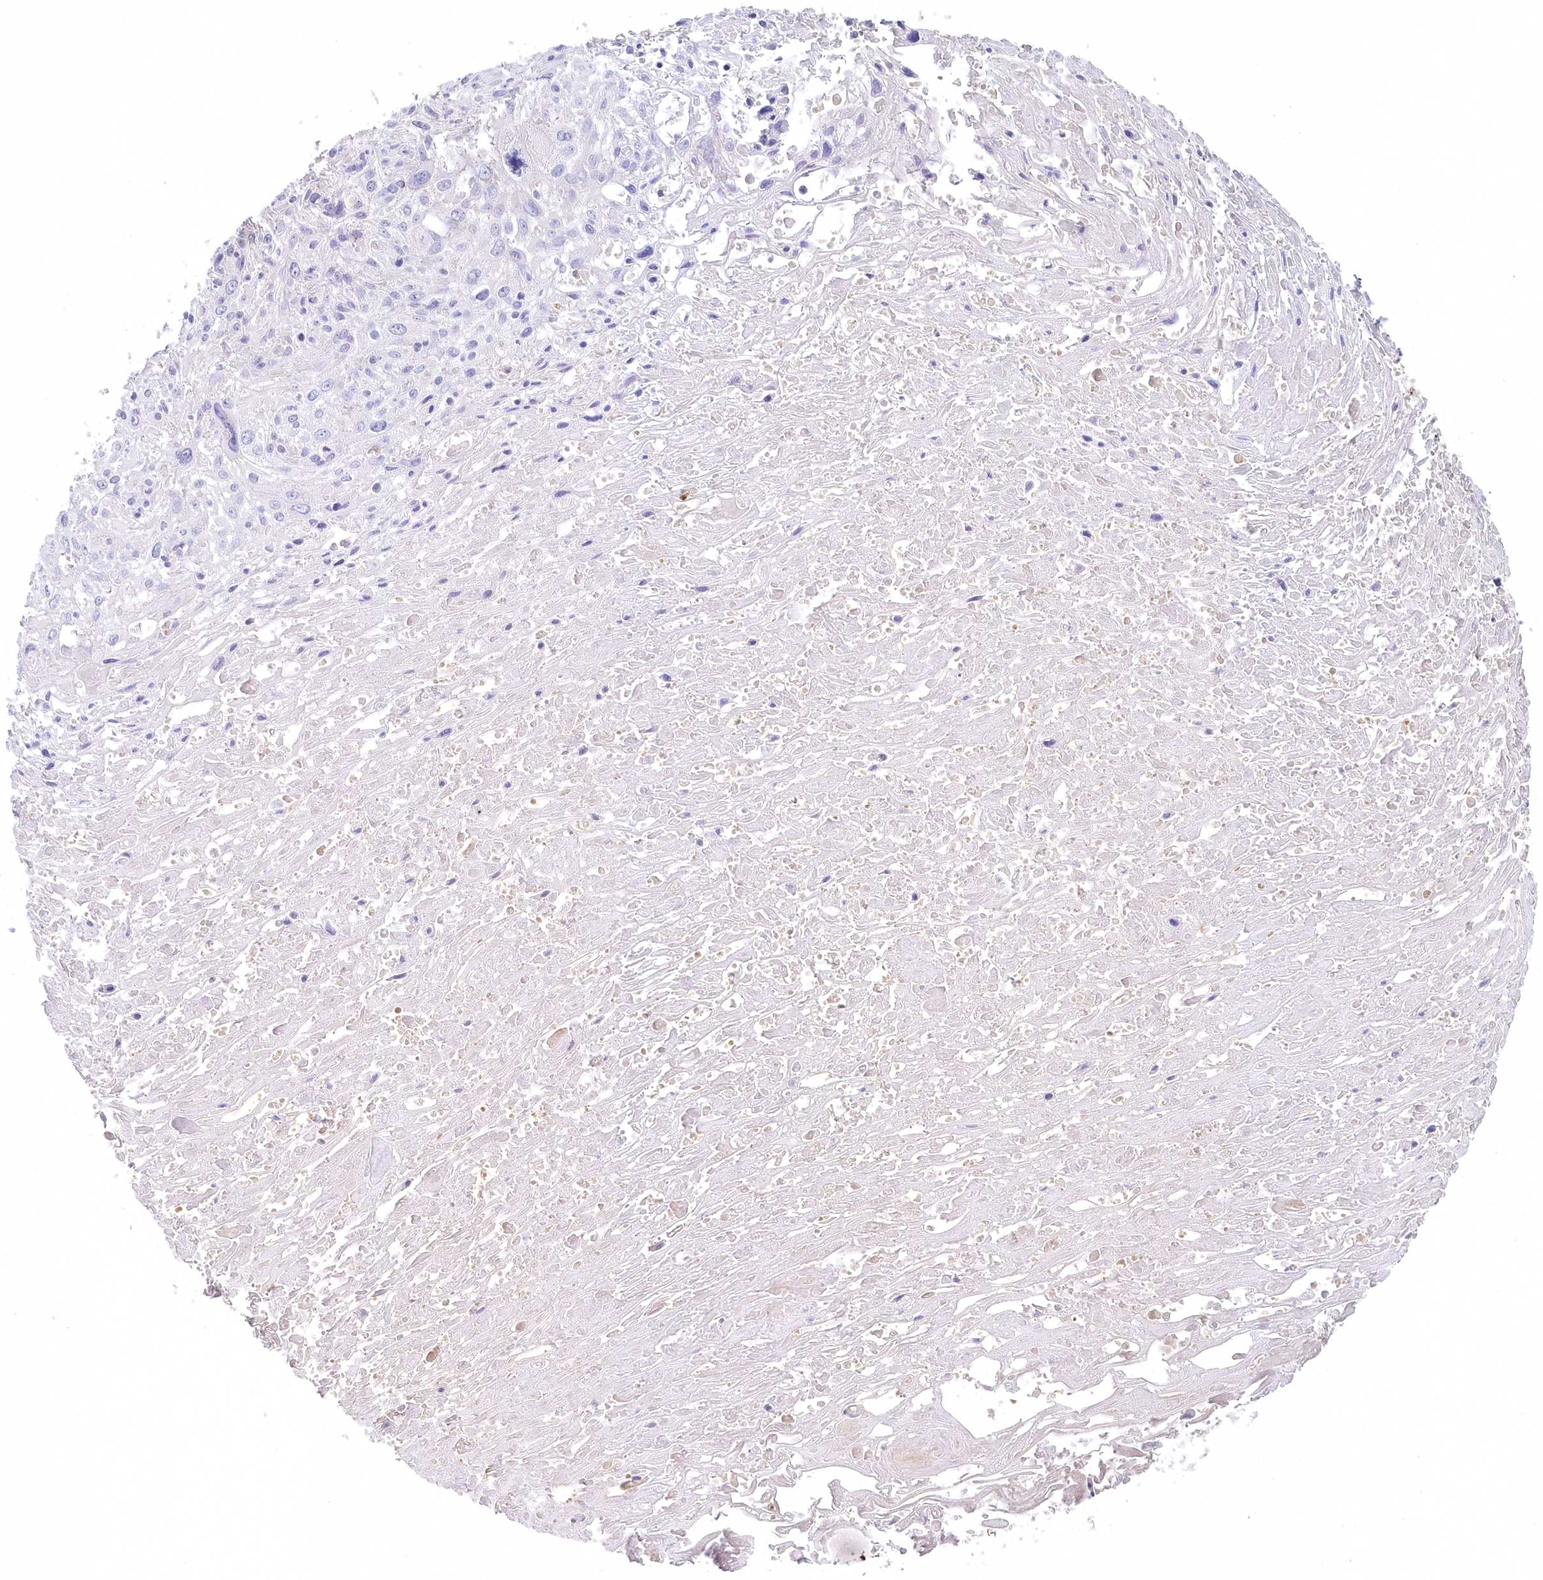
{"staining": {"intensity": "negative", "quantity": "none", "location": "none"}, "tissue": "cervical cancer", "cell_type": "Tumor cells", "image_type": "cancer", "snomed": [{"axis": "morphology", "description": "Squamous cell carcinoma, NOS"}, {"axis": "topography", "description": "Cervix"}], "caption": "Cervical squamous cell carcinoma stained for a protein using immunohistochemistry demonstrates no staining tumor cells.", "gene": "VSIG1", "patient": {"sex": "female", "age": 51}}